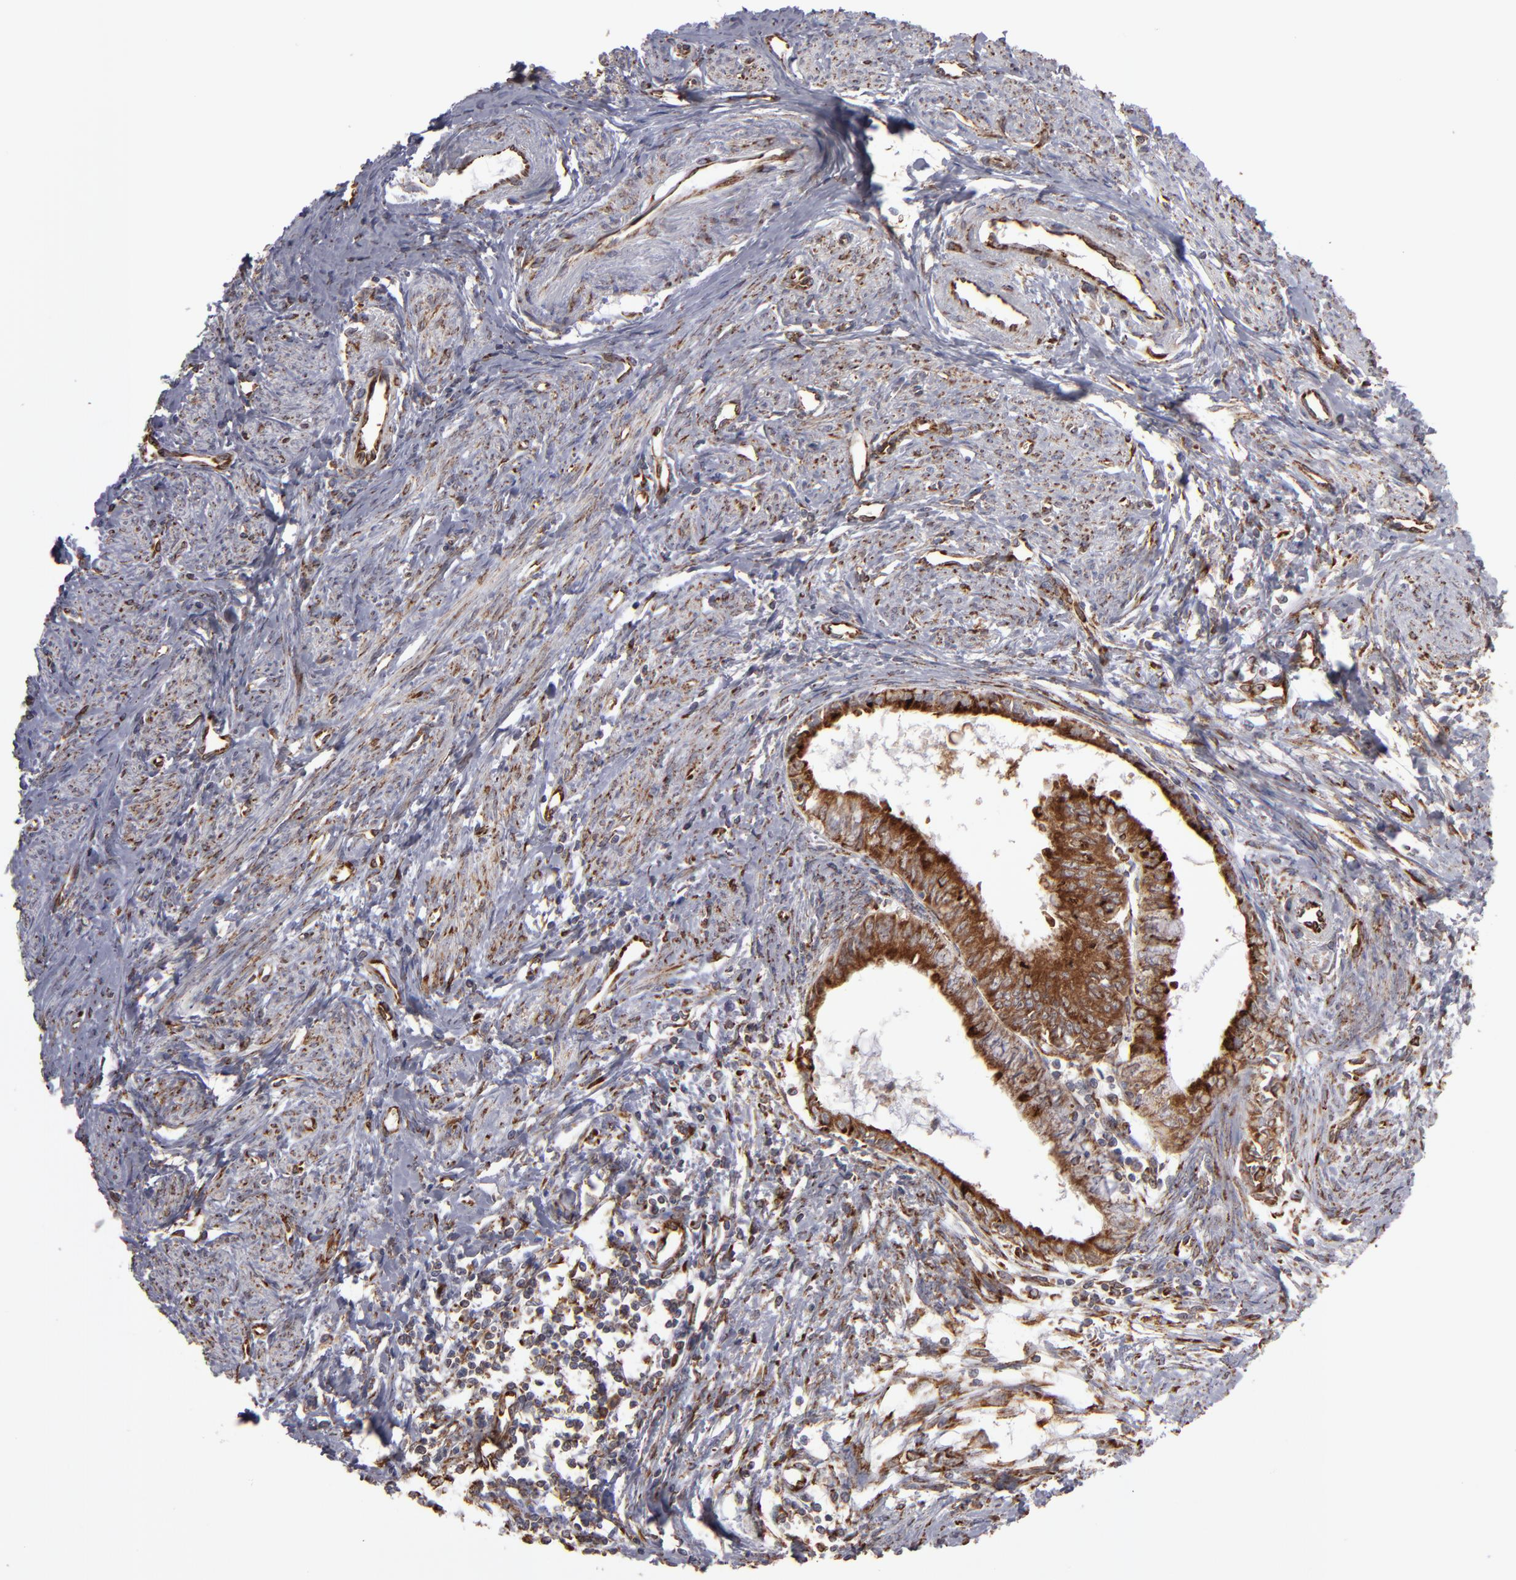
{"staining": {"intensity": "strong", "quantity": ">75%", "location": "cytoplasmic/membranous"}, "tissue": "endometrial cancer", "cell_type": "Tumor cells", "image_type": "cancer", "snomed": [{"axis": "morphology", "description": "Adenocarcinoma, NOS"}, {"axis": "topography", "description": "Endometrium"}], "caption": "Immunohistochemical staining of endometrial cancer (adenocarcinoma) demonstrates high levels of strong cytoplasmic/membranous protein staining in approximately >75% of tumor cells. The protein is stained brown, and the nuclei are stained in blue (DAB (3,3'-diaminobenzidine) IHC with brightfield microscopy, high magnification).", "gene": "KTN1", "patient": {"sex": "female", "age": 76}}